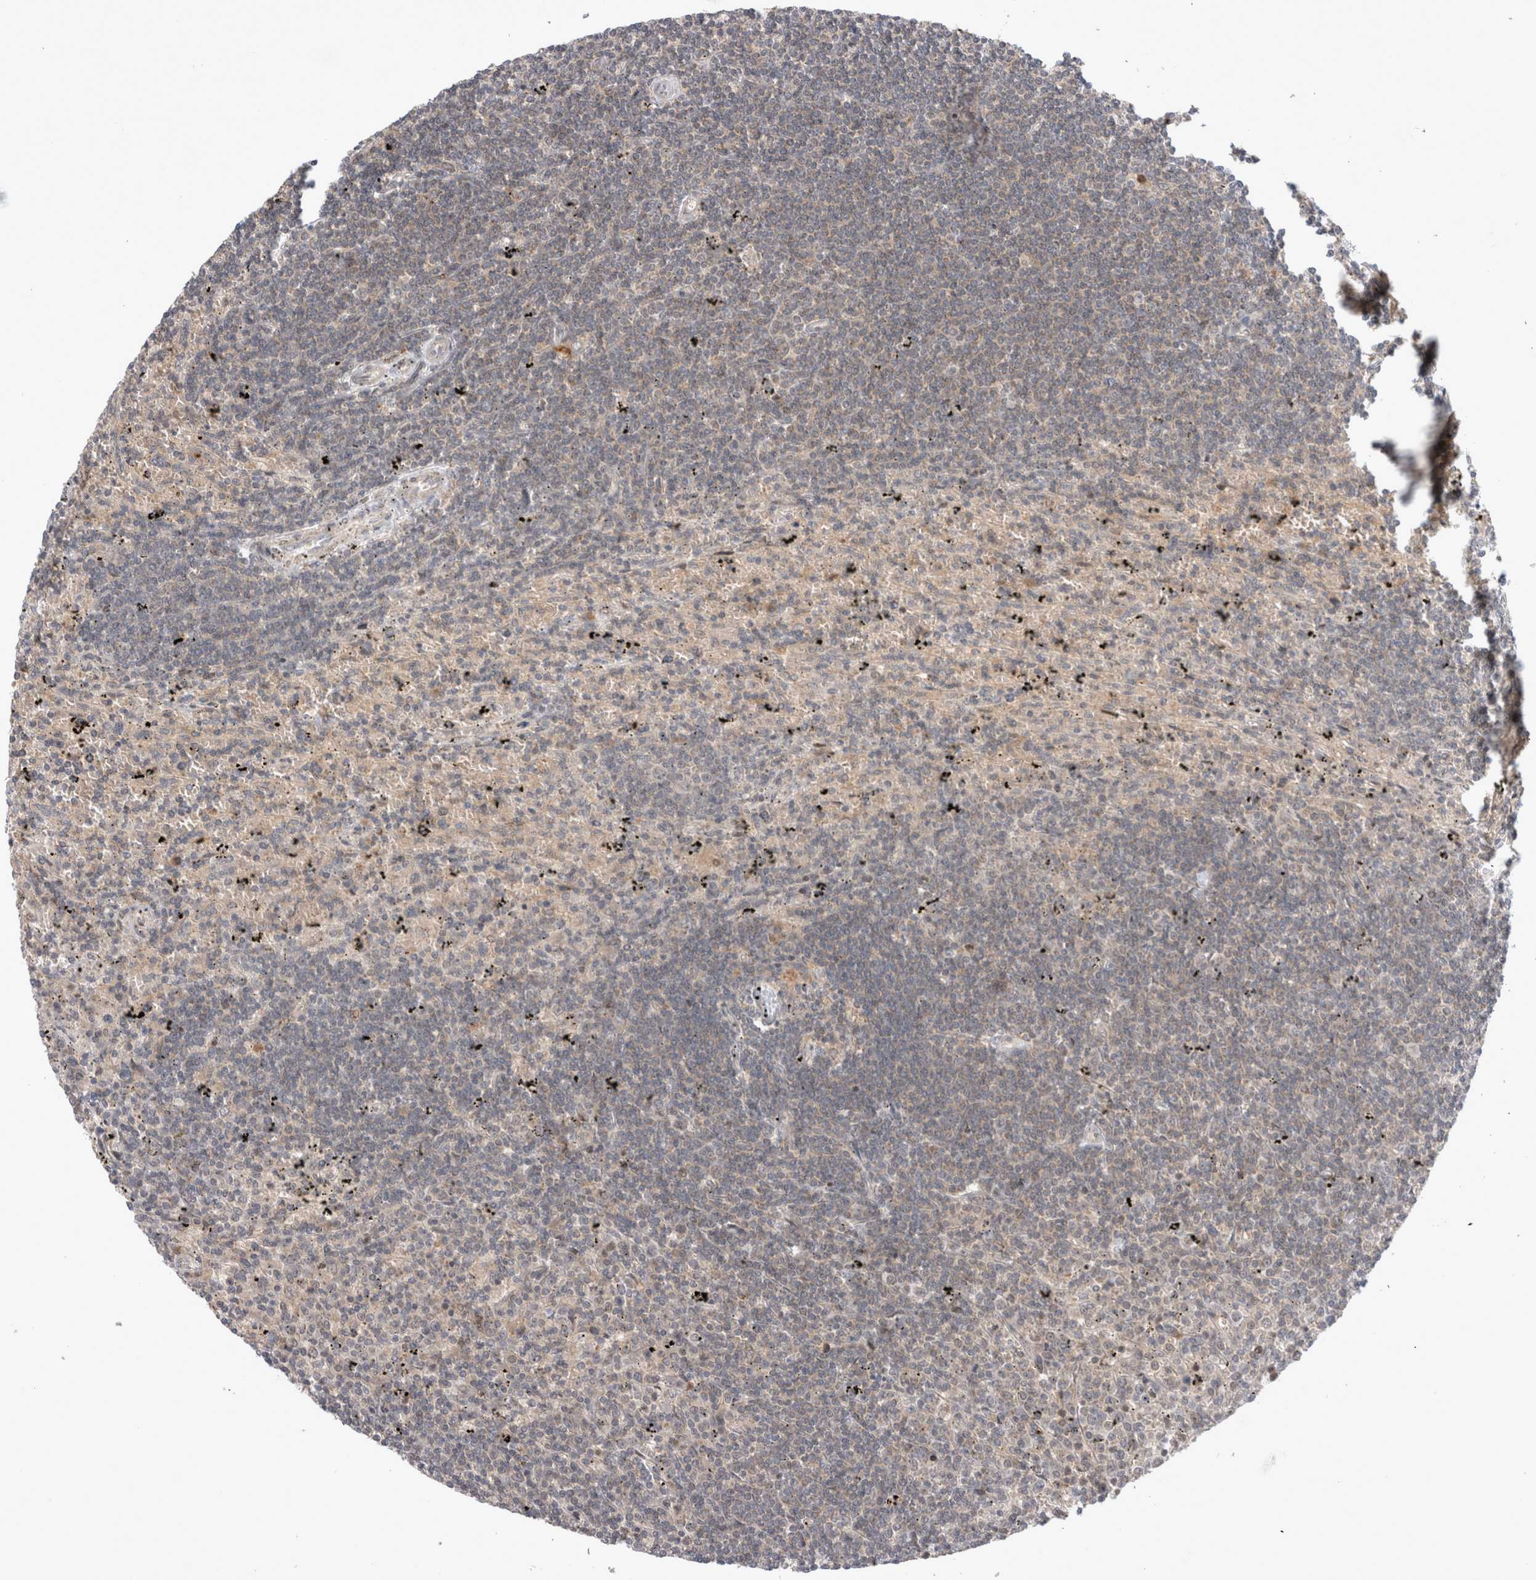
{"staining": {"intensity": "negative", "quantity": "none", "location": "none"}, "tissue": "lymphoma", "cell_type": "Tumor cells", "image_type": "cancer", "snomed": [{"axis": "morphology", "description": "Malignant lymphoma, non-Hodgkin's type, Low grade"}, {"axis": "topography", "description": "Spleen"}], "caption": "Malignant lymphoma, non-Hodgkin's type (low-grade) was stained to show a protein in brown. There is no significant staining in tumor cells. The staining is performed using DAB brown chromogen with nuclei counter-stained in using hematoxylin.", "gene": "PLEKHM1", "patient": {"sex": "male", "age": 76}}